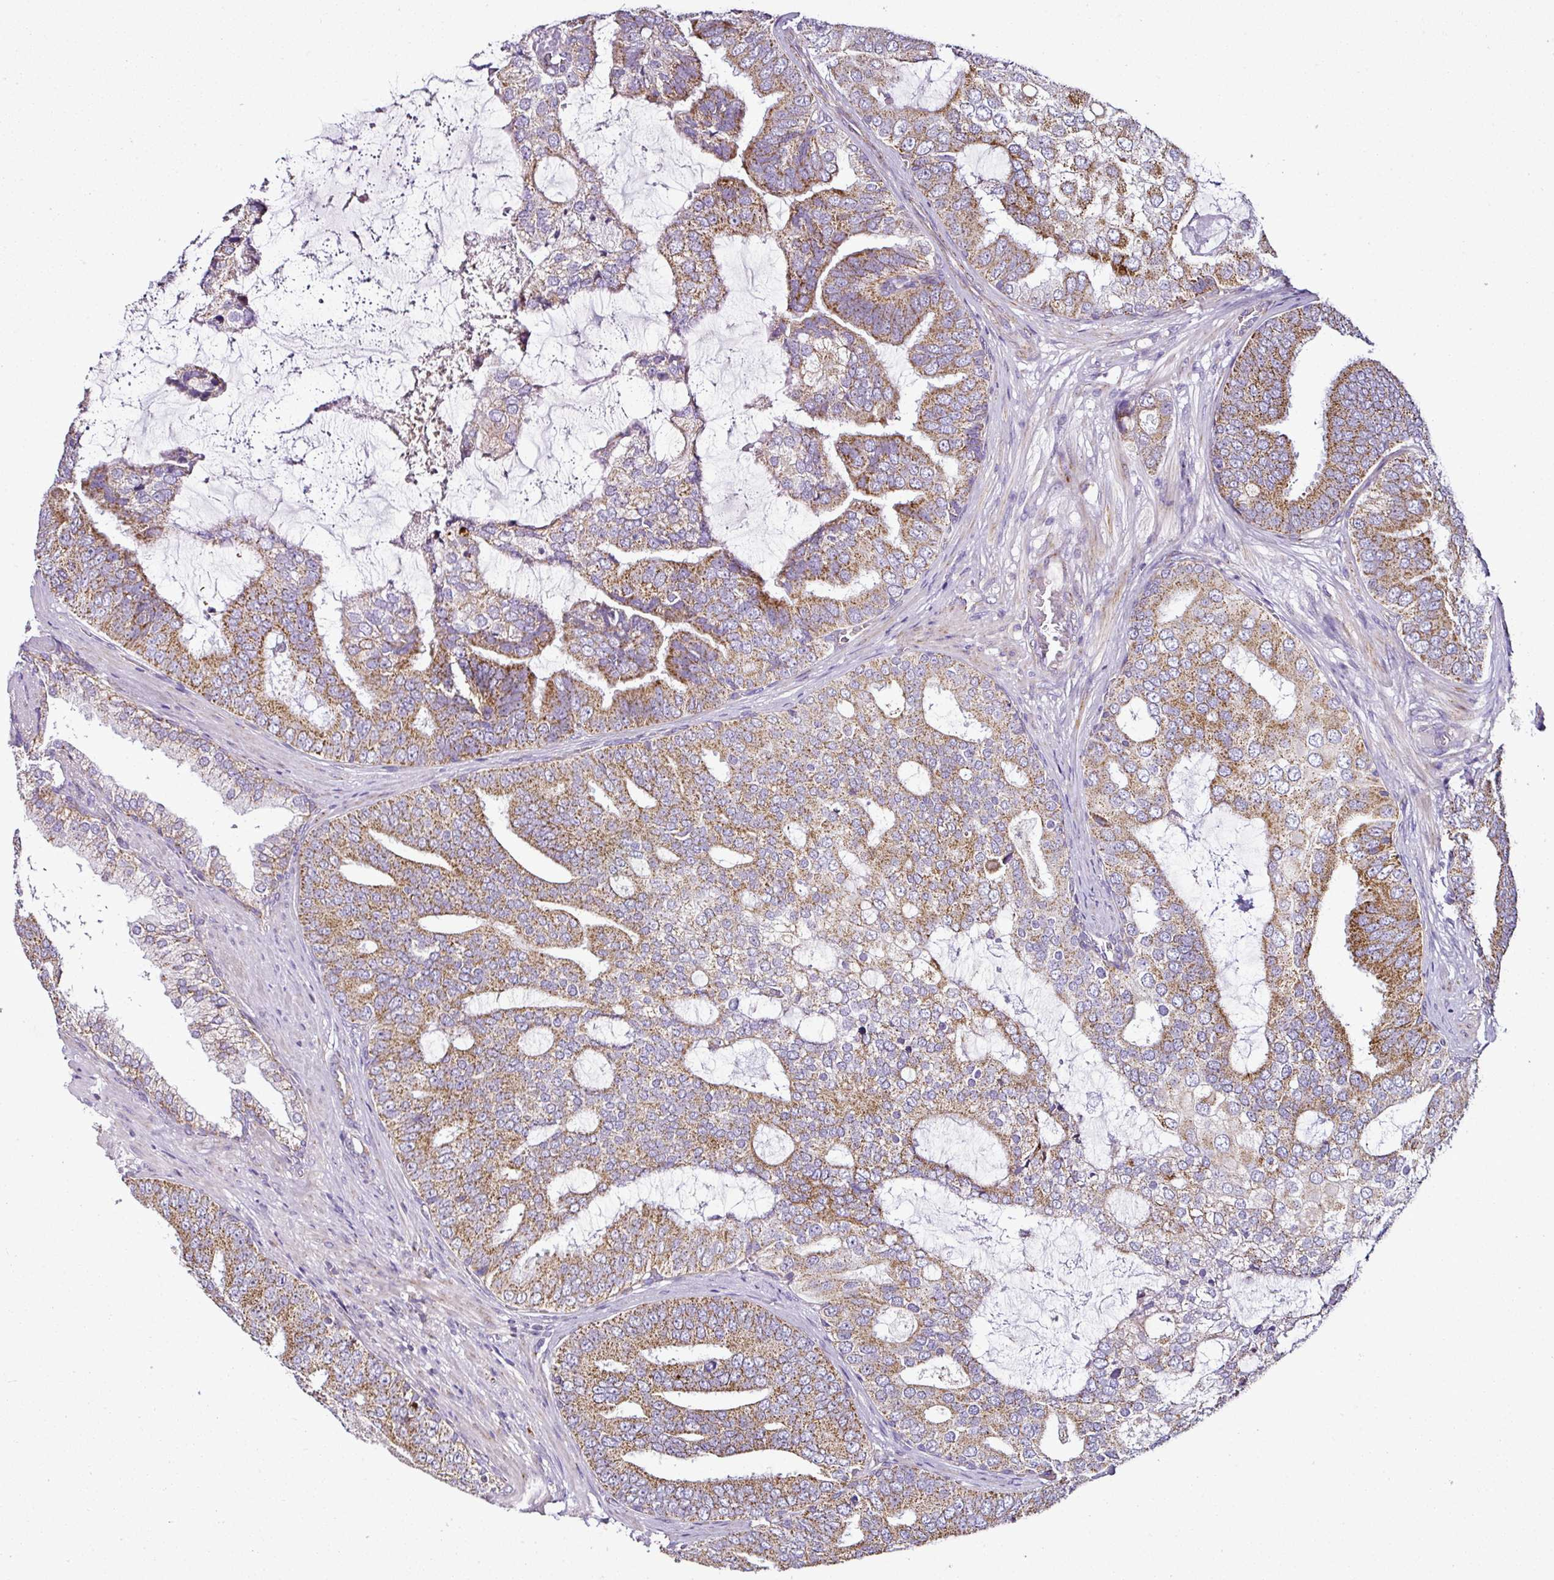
{"staining": {"intensity": "moderate", "quantity": ">75%", "location": "cytoplasmic/membranous"}, "tissue": "prostate cancer", "cell_type": "Tumor cells", "image_type": "cancer", "snomed": [{"axis": "morphology", "description": "Adenocarcinoma, High grade"}, {"axis": "topography", "description": "Prostate"}], "caption": "Tumor cells reveal medium levels of moderate cytoplasmic/membranous staining in about >75% of cells in prostate cancer.", "gene": "DPAGT1", "patient": {"sex": "male", "age": 55}}